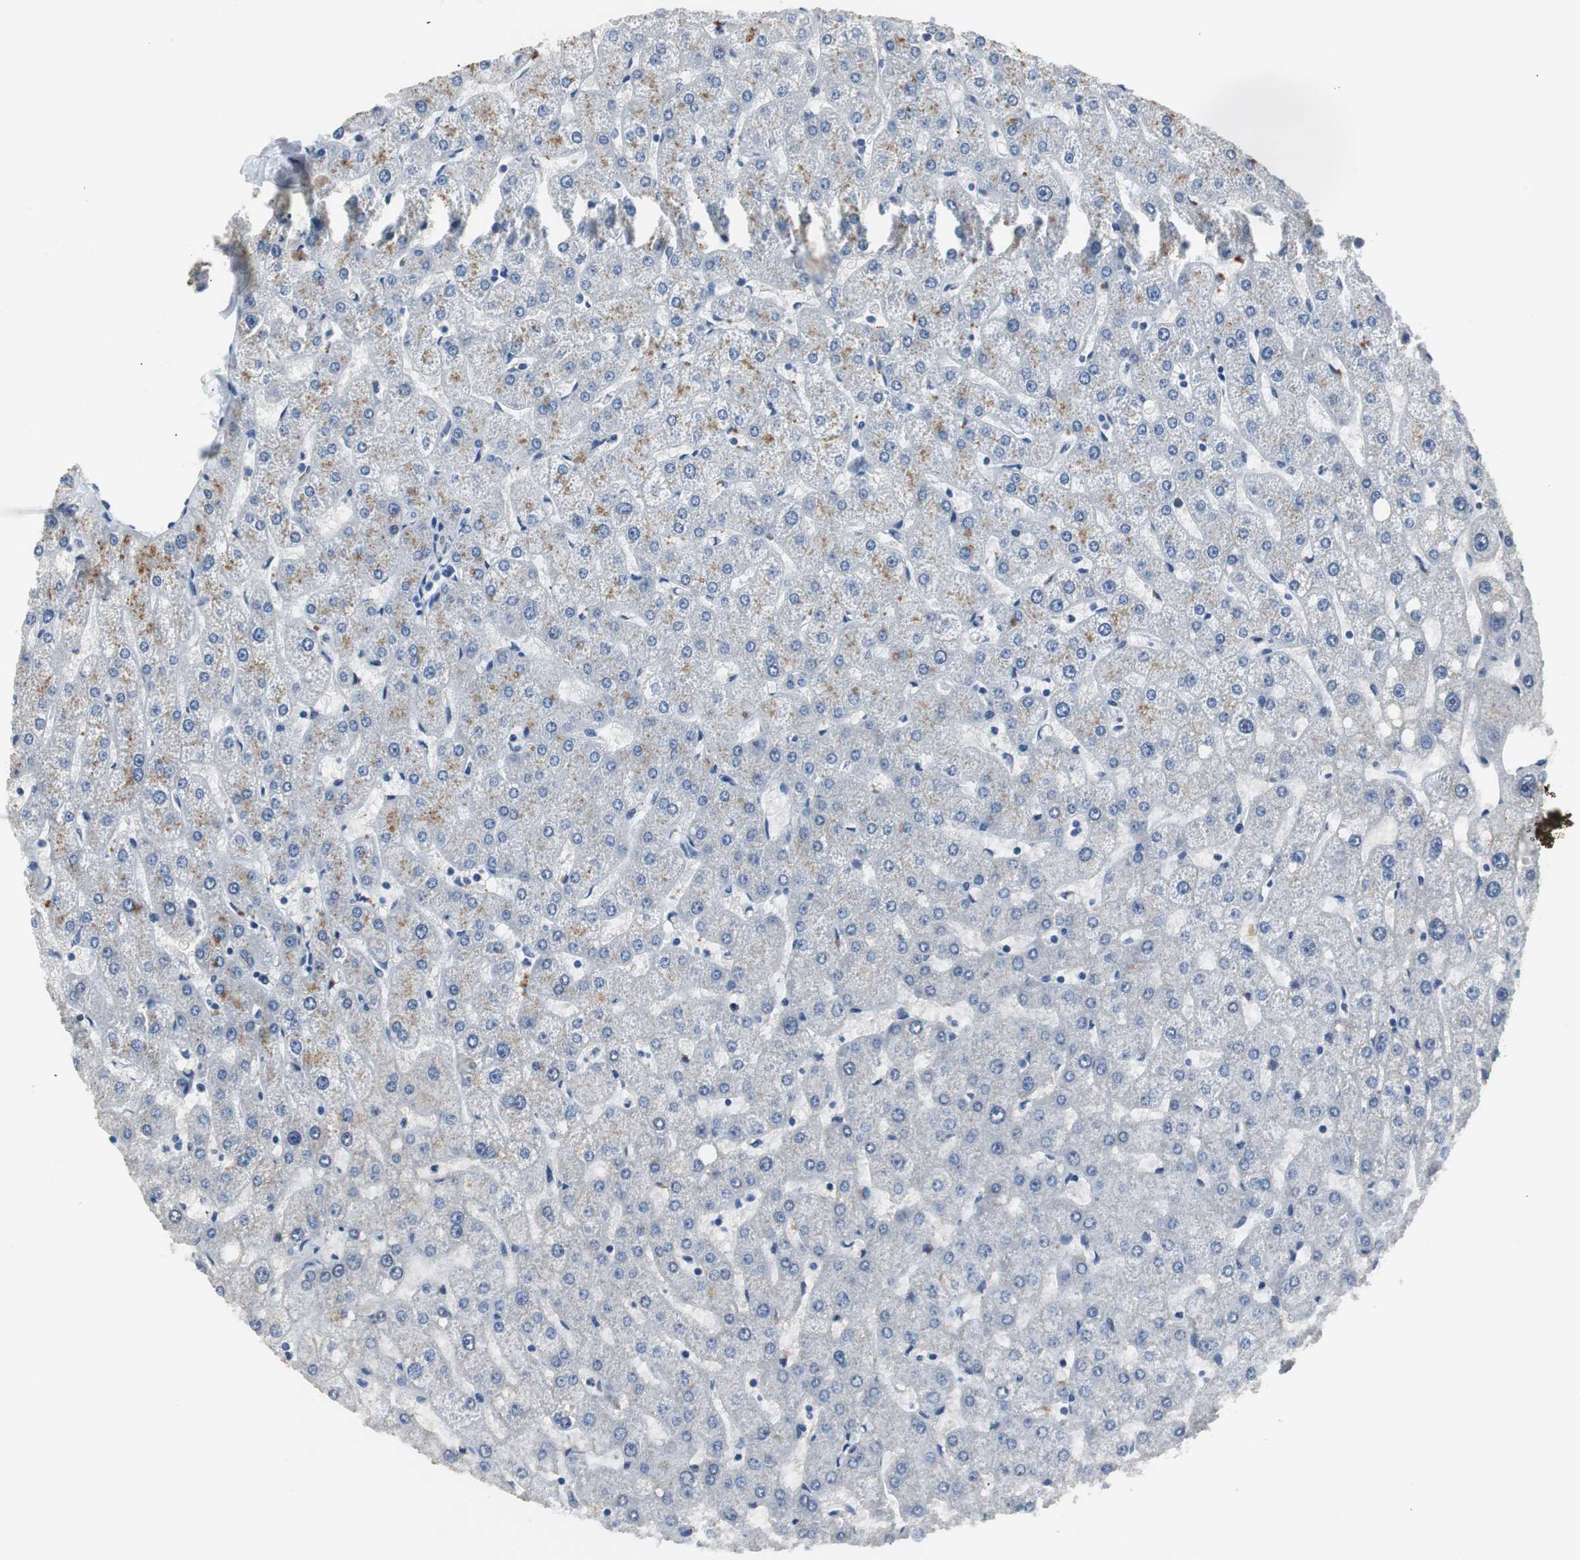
{"staining": {"intensity": "negative", "quantity": "none", "location": "none"}, "tissue": "liver", "cell_type": "Cholangiocytes", "image_type": "normal", "snomed": [{"axis": "morphology", "description": "Normal tissue, NOS"}, {"axis": "topography", "description": "Liver"}], "caption": "DAB (3,3'-diaminobenzidine) immunohistochemical staining of unremarkable human liver exhibits no significant staining in cholangiocytes. (Stains: DAB immunohistochemistry (IHC) with hematoxylin counter stain, Microscopy: brightfield microscopy at high magnification).", "gene": "LRP2", "patient": {"sex": "male", "age": 67}}